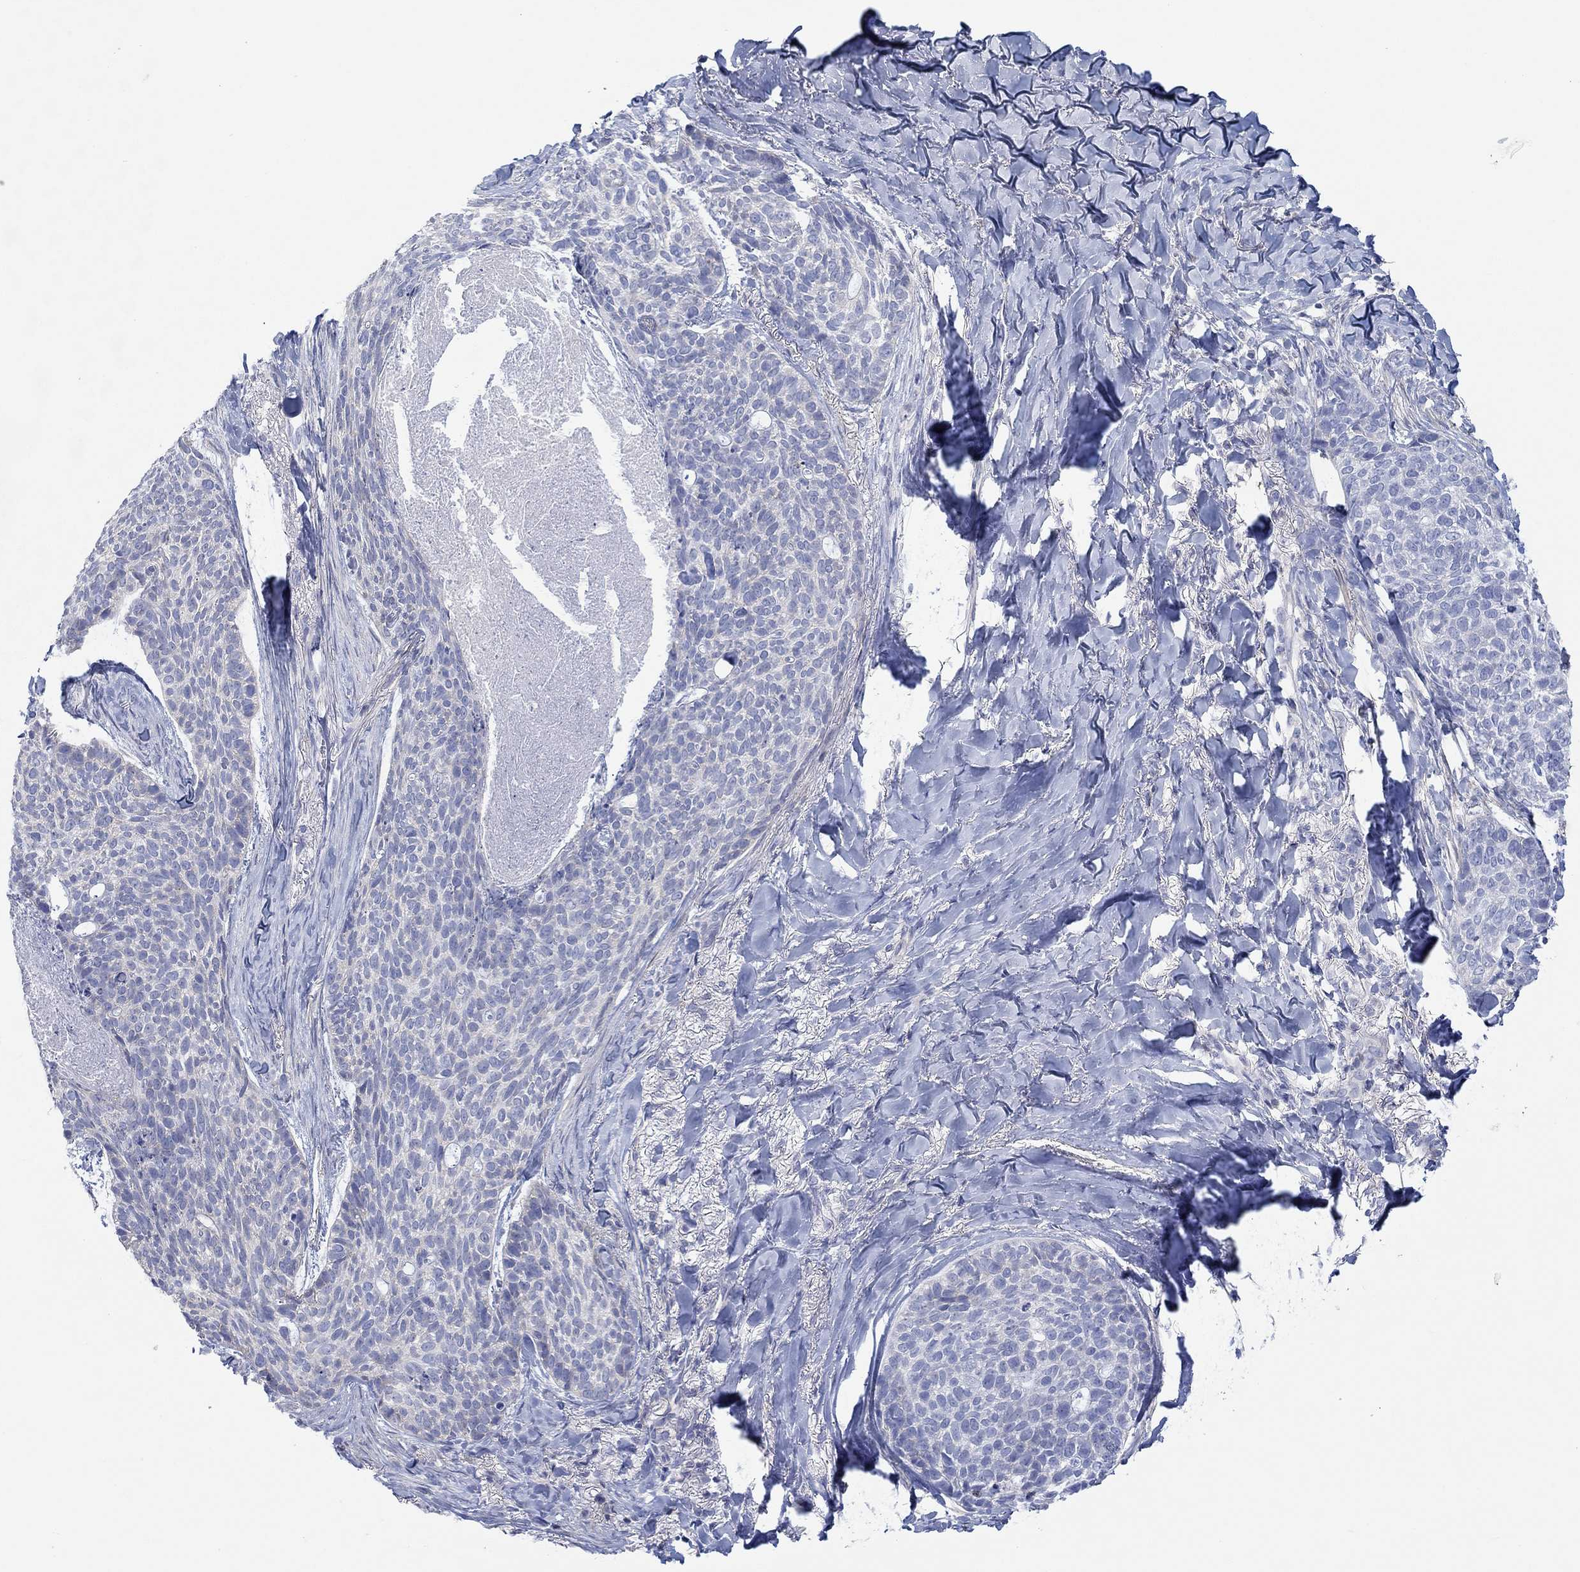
{"staining": {"intensity": "negative", "quantity": "none", "location": "none"}, "tissue": "skin cancer", "cell_type": "Tumor cells", "image_type": "cancer", "snomed": [{"axis": "morphology", "description": "Basal cell carcinoma"}, {"axis": "topography", "description": "Skin"}], "caption": "High magnification brightfield microscopy of basal cell carcinoma (skin) stained with DAB (3,3'-diaminobenzidine) (brown) and counterstained with hematoxylin (blue): tumor cells show no significant positivity.", "gene": "PPIL6", "patient": {"sex": "female", "age": 69}}